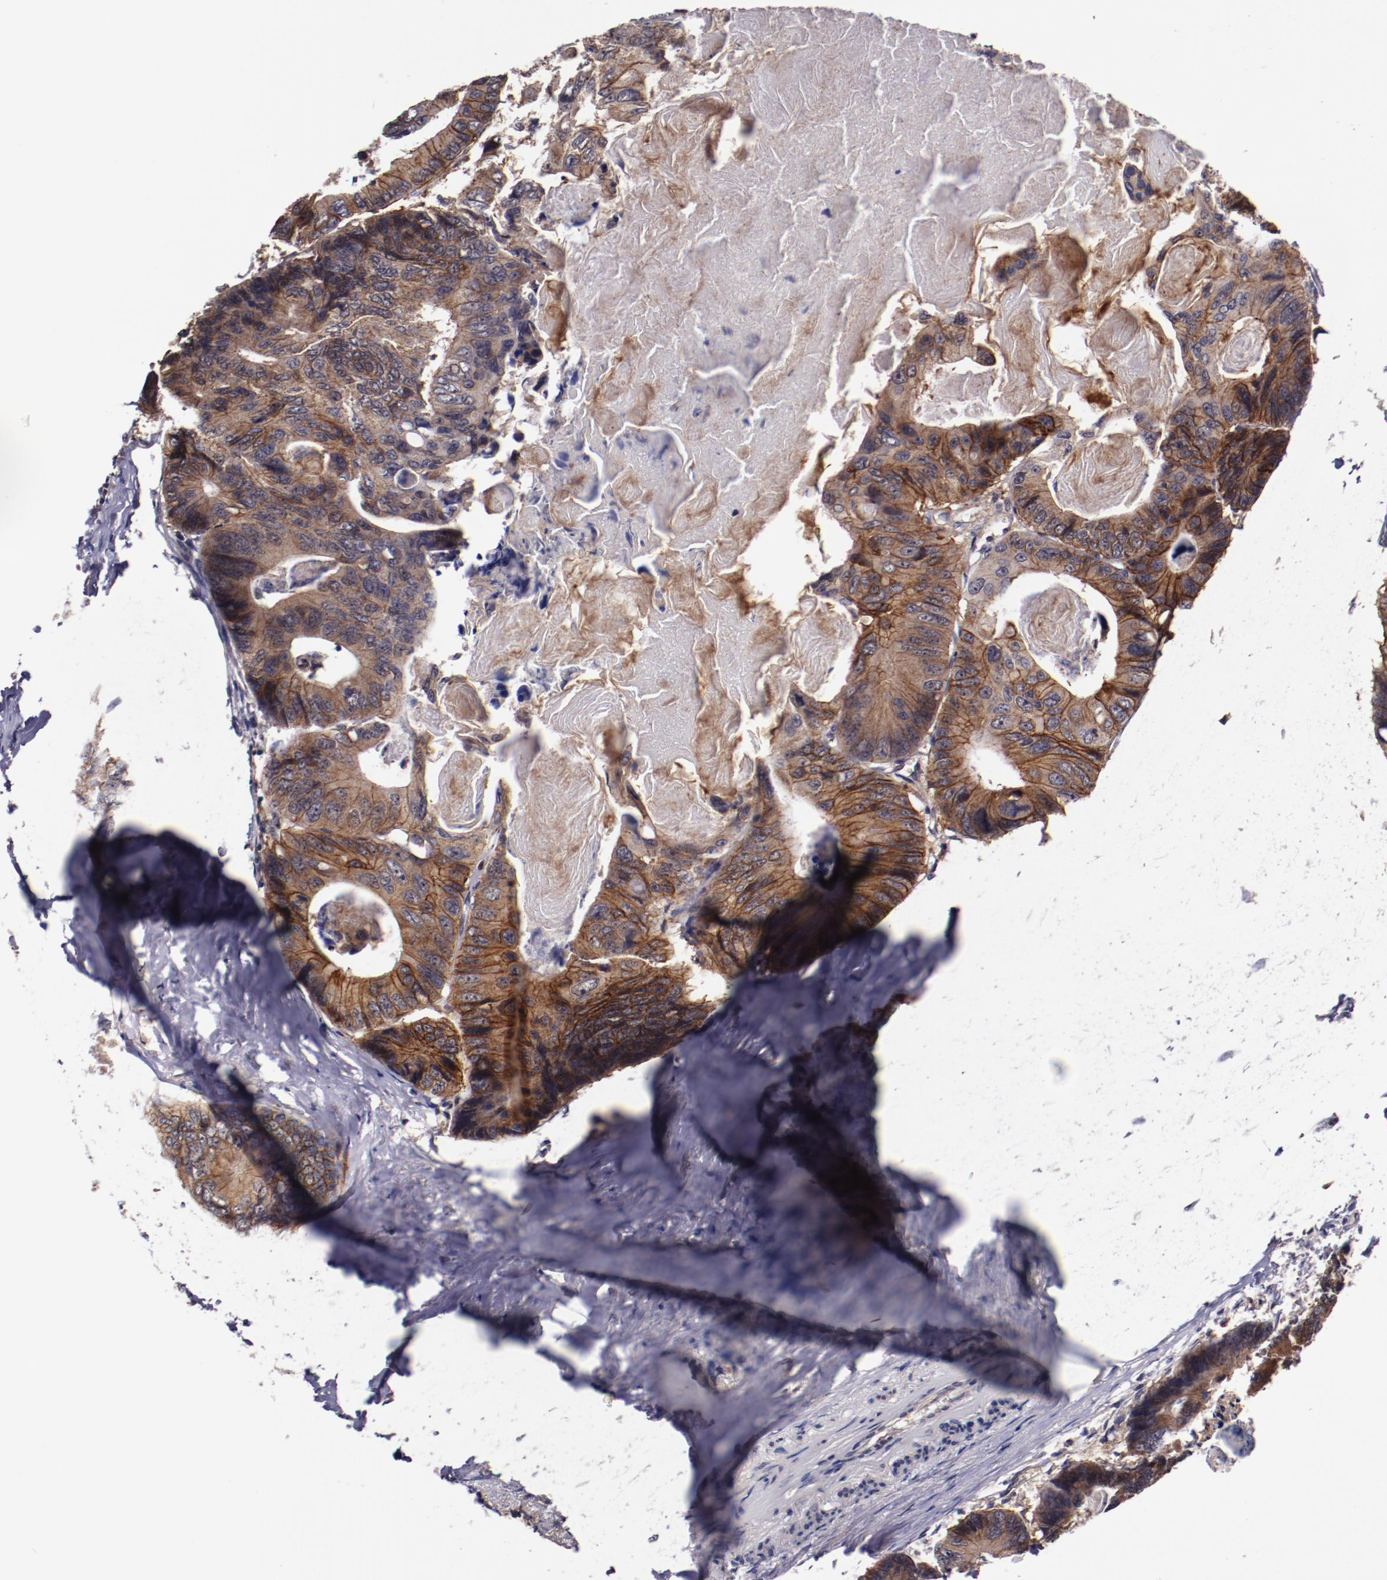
{"staining": {"intensity": "moderate", "quantity": ">75%", "location": "cytoplasmic/membranous"}, "tissue": "colorectal cancer", "cell_type": "Tumor cells", "image_type": "cancer", "snomed": [{"axis": "morphology", "description": "Adenocarcinoma, NOS"}, {"axis": "topography", "description": "Colon"}], "caption": "The immunohistochemical stain labels moderate cytoplasmic/membranous expression in tumor cells of colorectal adenocarcinoma tissue.", "gene": "FTSJ1", "patient": {"sex": "female", "age": 55}}